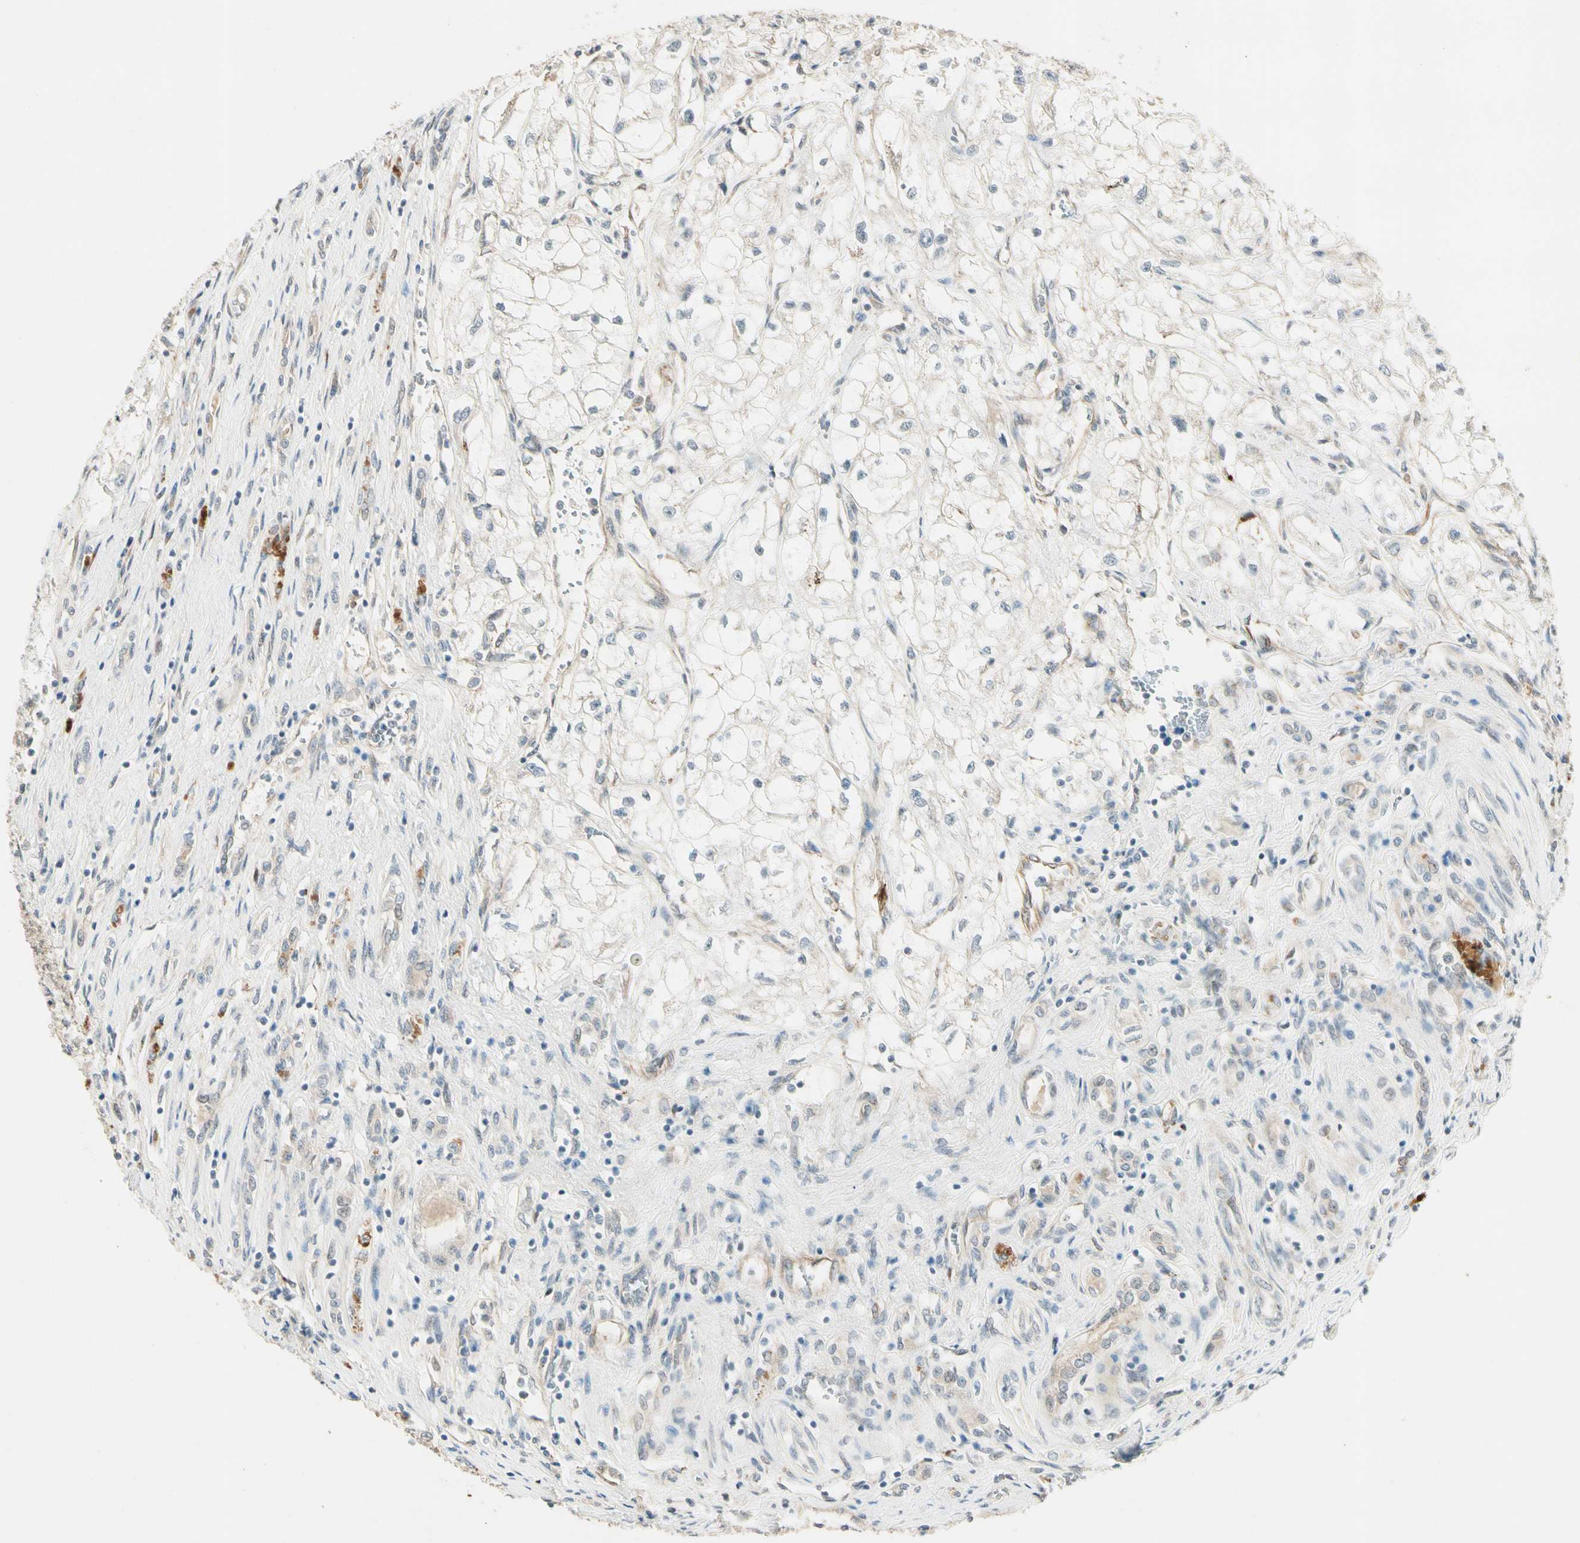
{"staining": {"intensity": "negative", "quantity": "none", "location": "none"}, "tissue": "renal cancer", "cell_type": "Tumor cells", "image_type": "cancer", "snomed": [{"axis": "morphology", "description": "Adenocarcinoma, NOS"}, {"axis": "topography", "description": "Kidney"}], "caption": "Immunohistochemistry of renal cancer demonstrates no expression in tumor cells.", "gene": "ROCK2", "patient": {"sex": "female", "age": 70}}